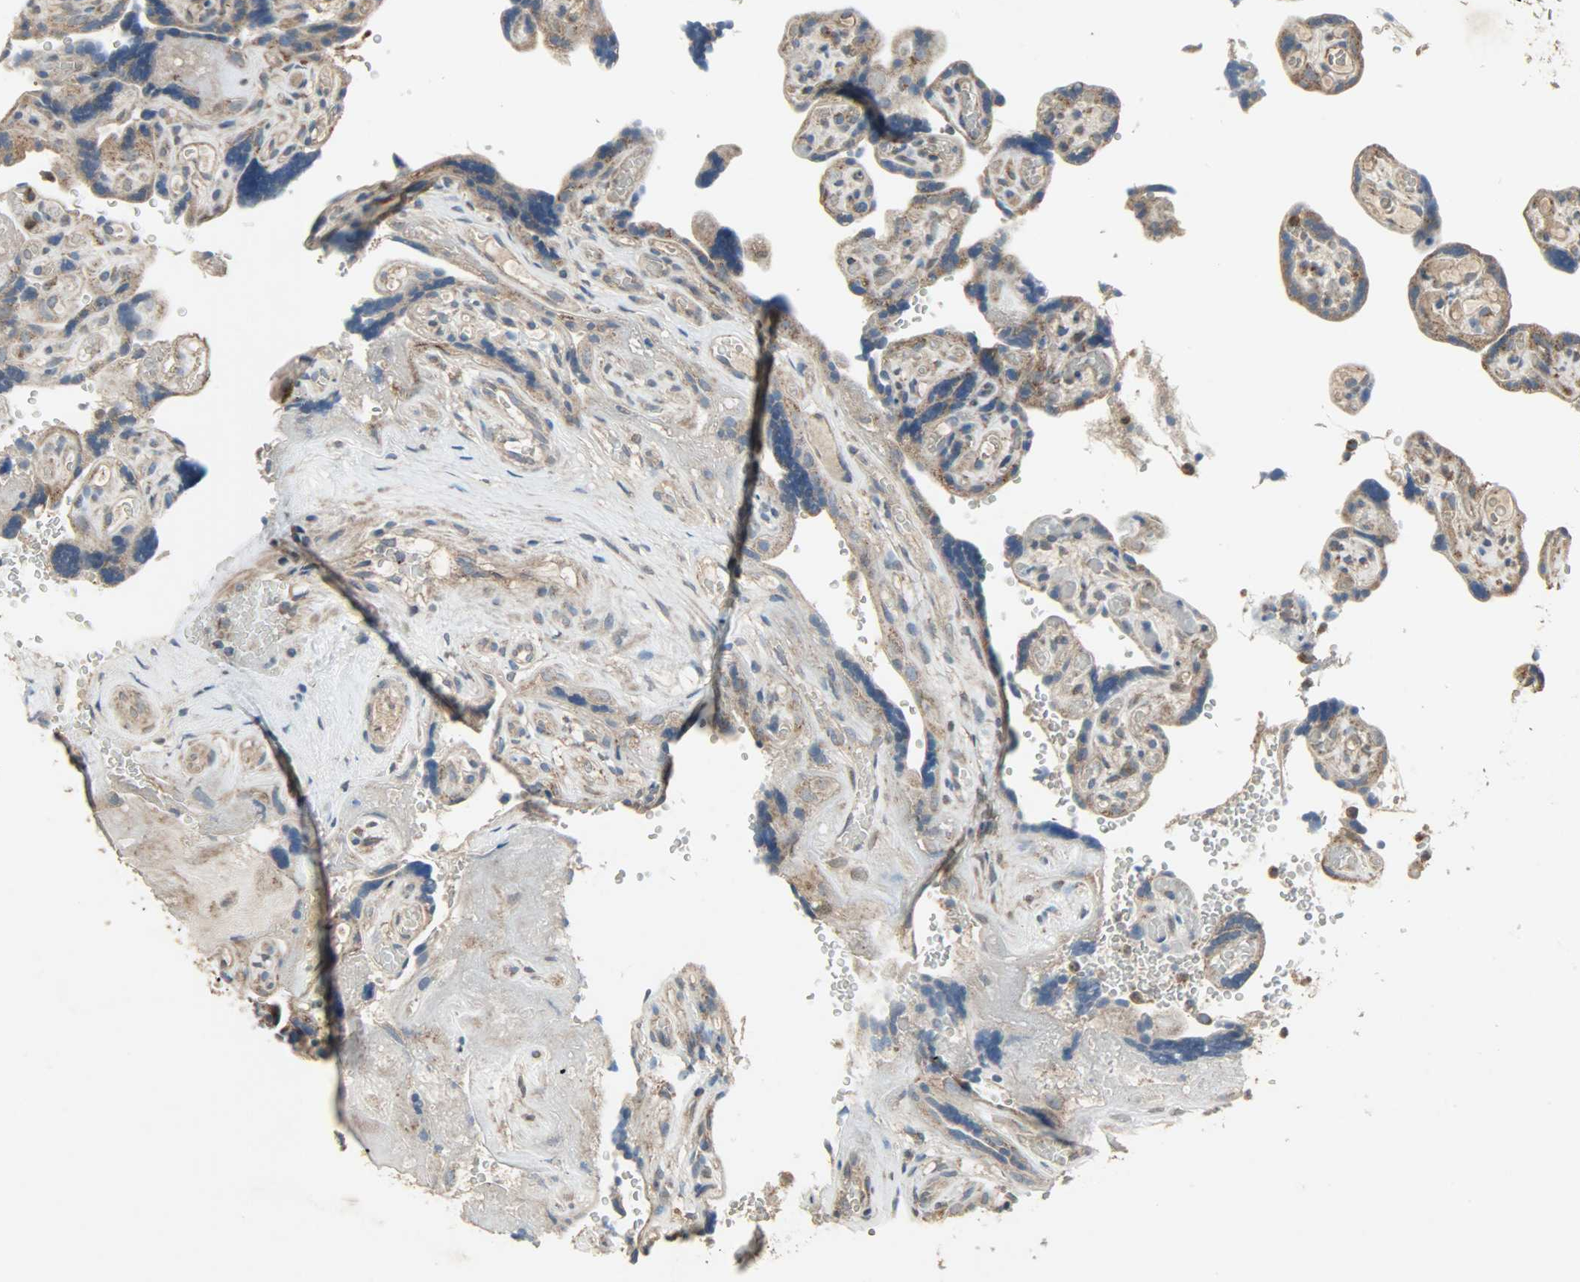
{"staining": {"intensity": "strong", "quantity": ">75%", "location": "cytoplasmic/membranous"}, "tissue": "placenta", "cell_type": "Decidual cells", "image_type": "normal", "snomed": [{"axis": "morphology", "description": "Normal tissue, NOS"}, {"axis": "topography", "description": "Placenta"}], "caption": "IHC (DAB) staining of benign placenta demonstrates strong cytoplasmic/membranous protein positivity in about >75% of decidual cells.", "gene": "AMT", "patient": {"sex": "female", "age": 30}}